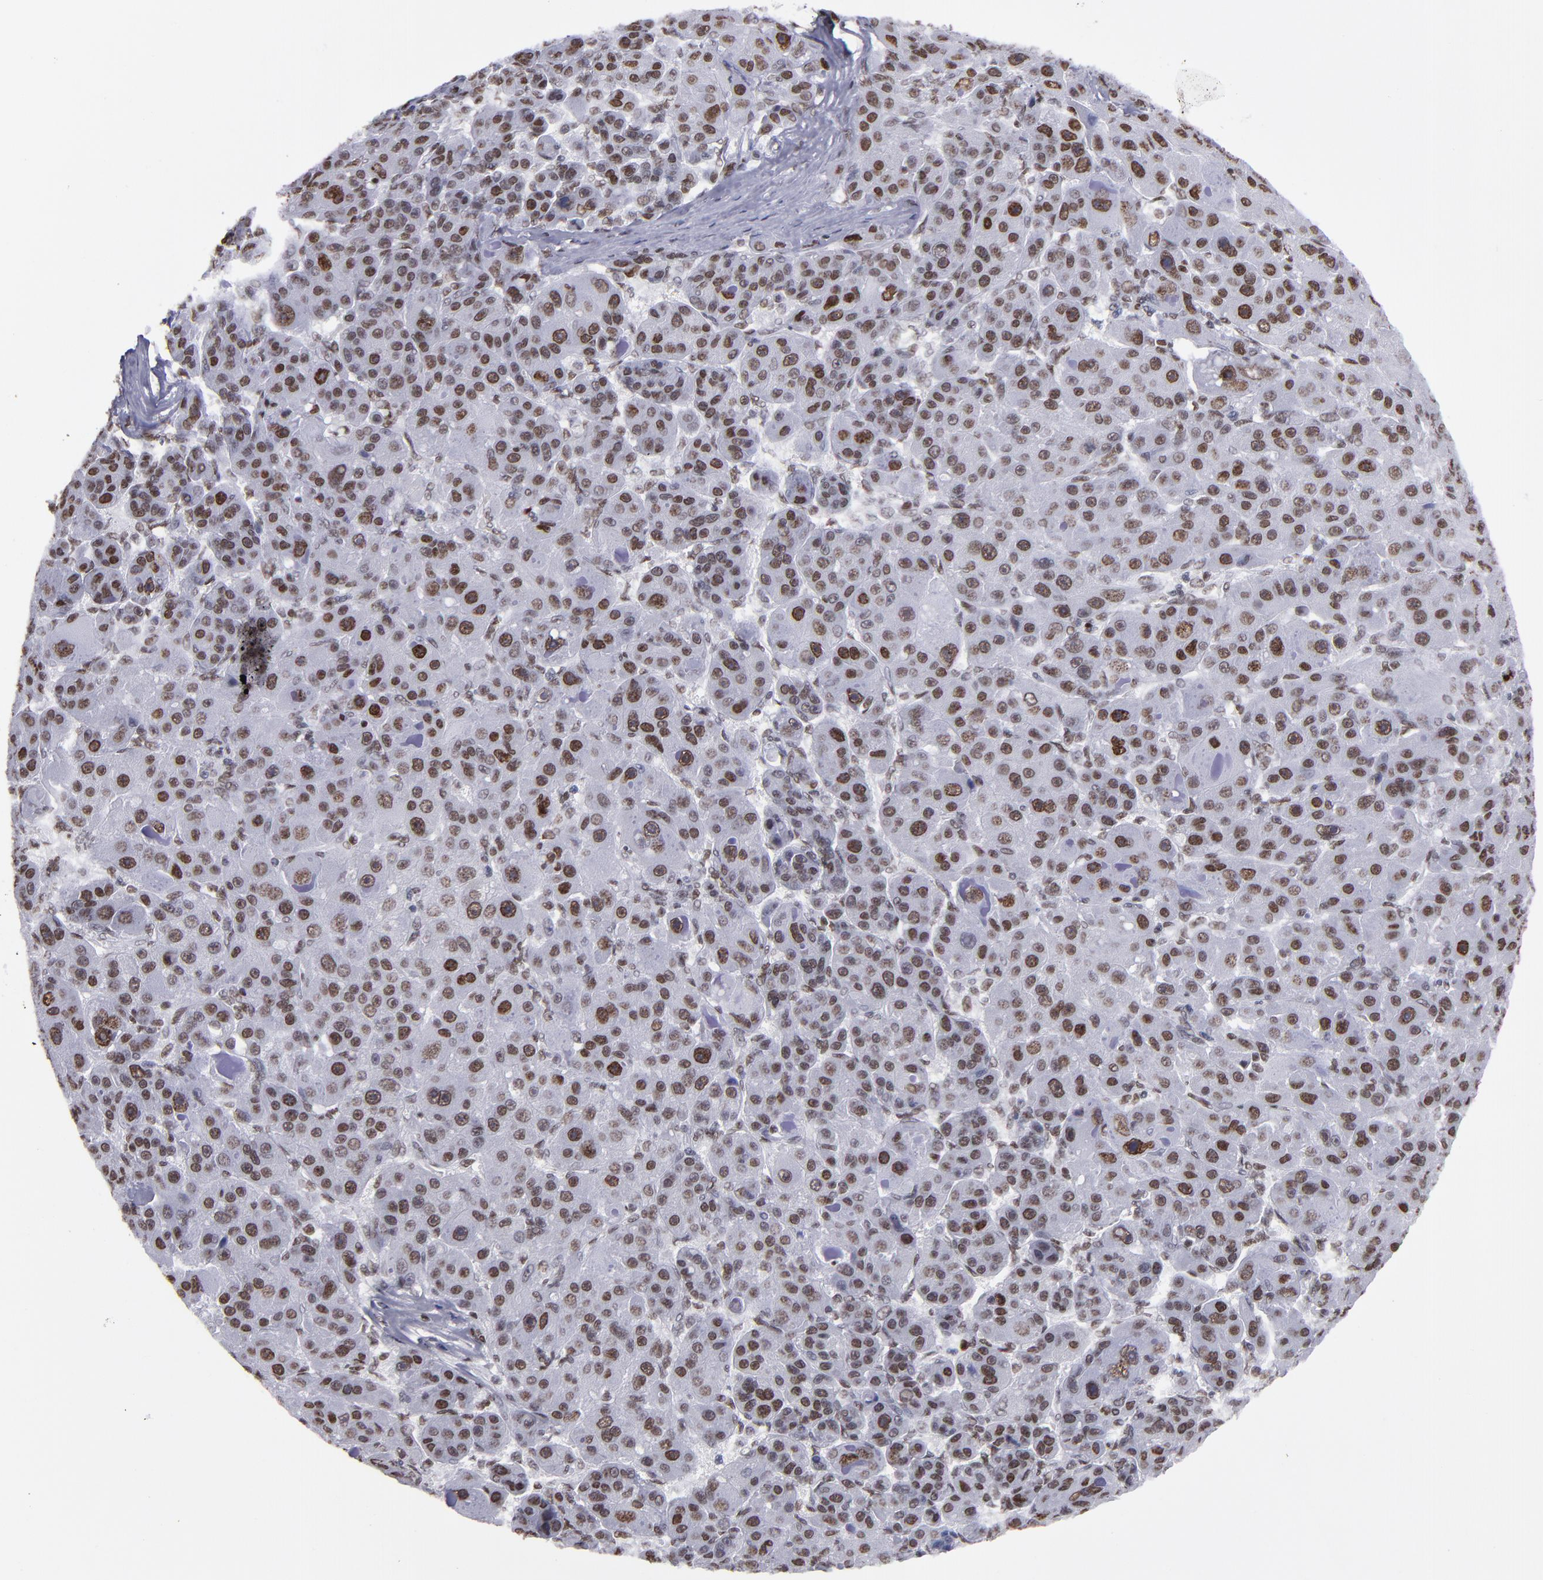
{"staining": {"intensity": "moderate", "quantity": ">75%", "location": "nuclear"}, "tissue": "liver cancer", "cell_type": "Tumor cells", "image_type": "cancer", "snomed": [{"axis": "morphology", "description": "Carcinoma, Hepatocellular, NOS"}, {"axis": "topography", "description": "Liver"}], "caption": "DAB (3,3'-diaminobenzidine) immunohistochemical staining of human liver cancer (hepatocellular carcinoma) exhibits moderate nuclear protein expression in about >75% of tumor cells.", "gene": "TERF2", "patient": {"sex": "male", "age": 76}}